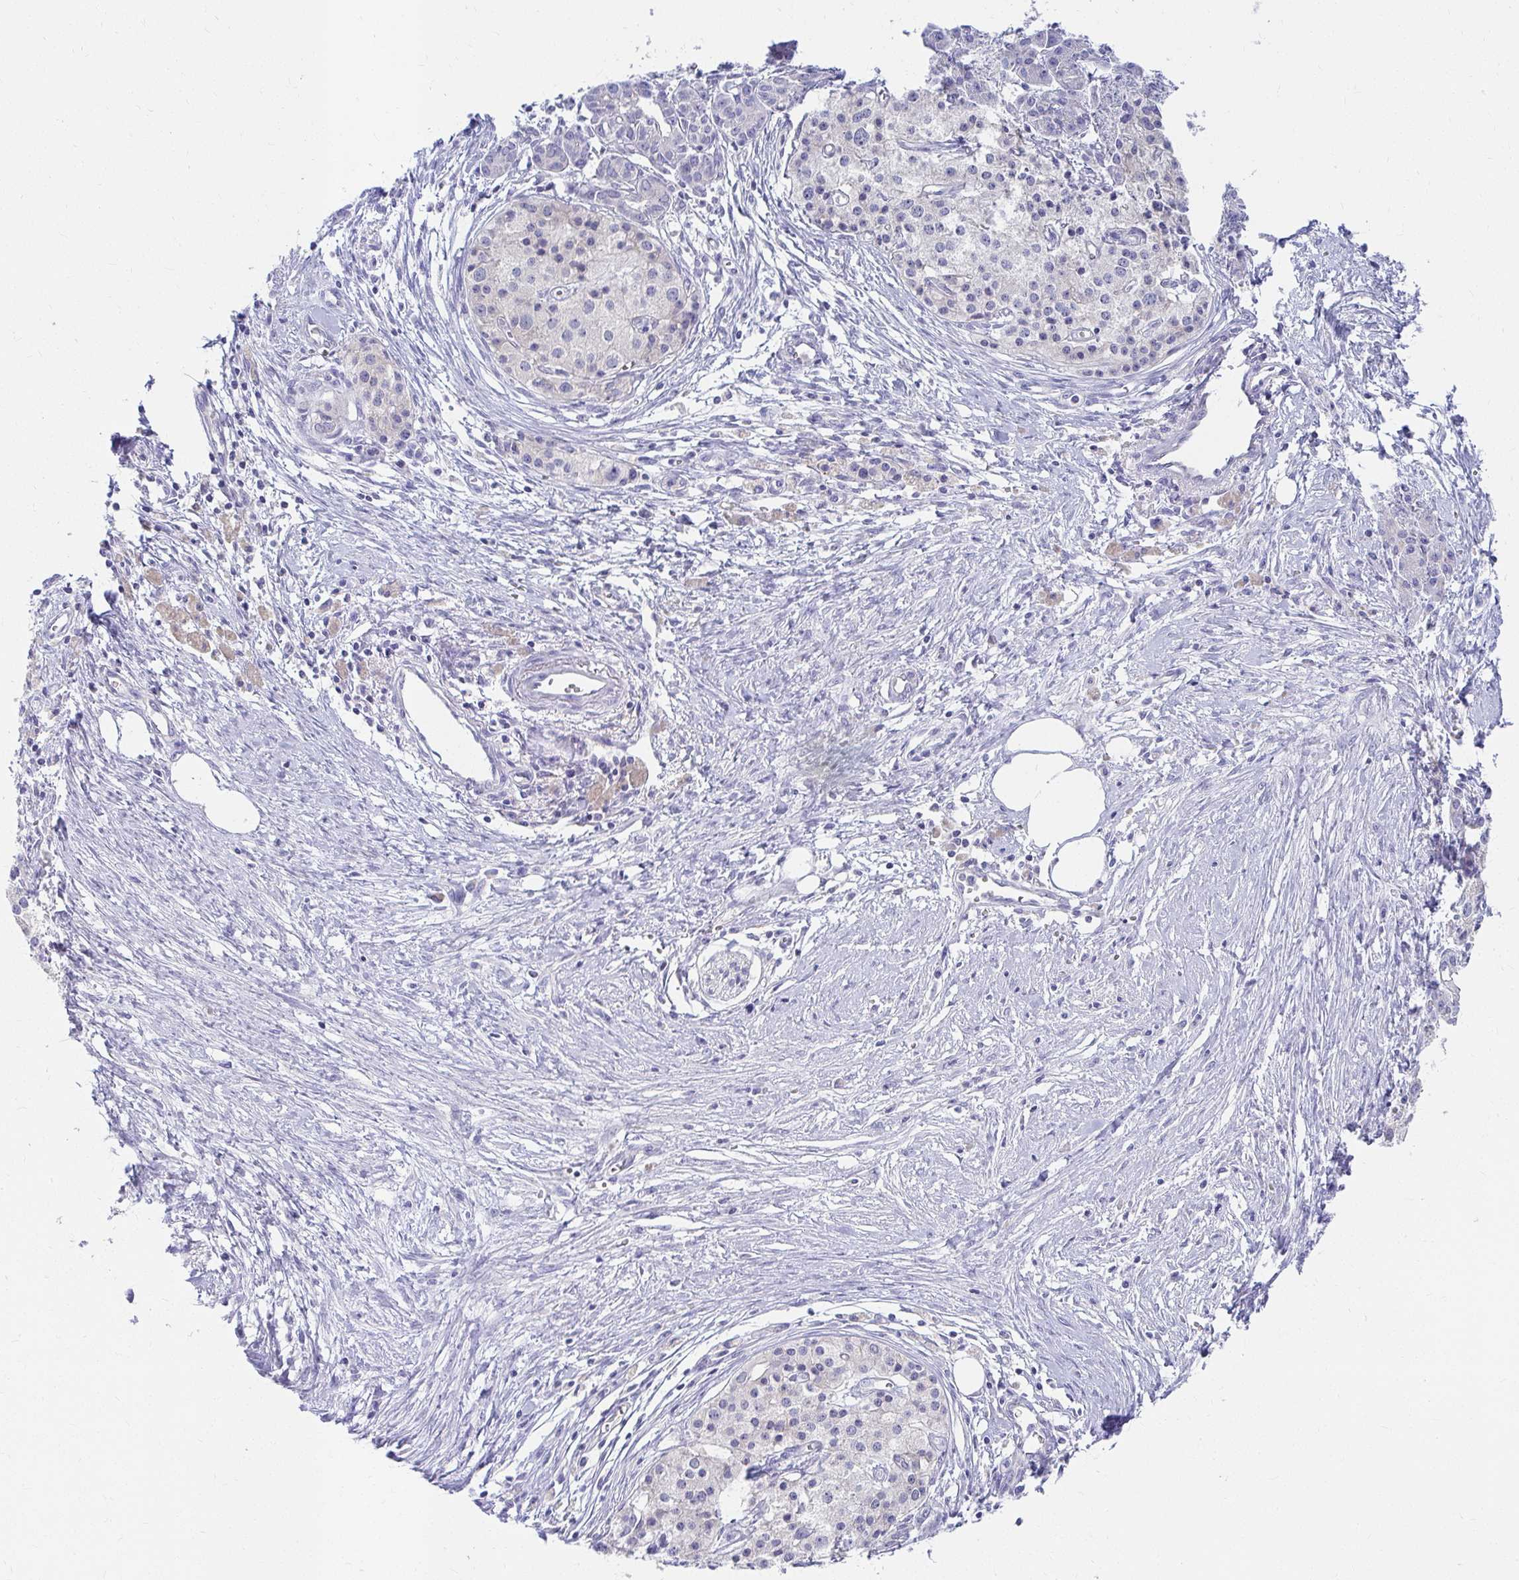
{"staining": {"intensity": "negative", "quantity": "none", "location": "none"}, "tissue": "pancreatic cancer", "cell_type": "Tumor cells", "image_type": "cancer", "snomed": [{"axis": "morphology", "description": "Adenocarcinoma, NOS"}, {"axis": "topography", "description": "Pancreas"}], "caption": "Immunohistochemistry histopathology image of neoplastic tissue: human pancreatic adenocarcinoma stained with DAB displays no significant protein positivity in tumor cells.", "gene": "C19orf81", "patient": {"sex": "female", "age": 47}}